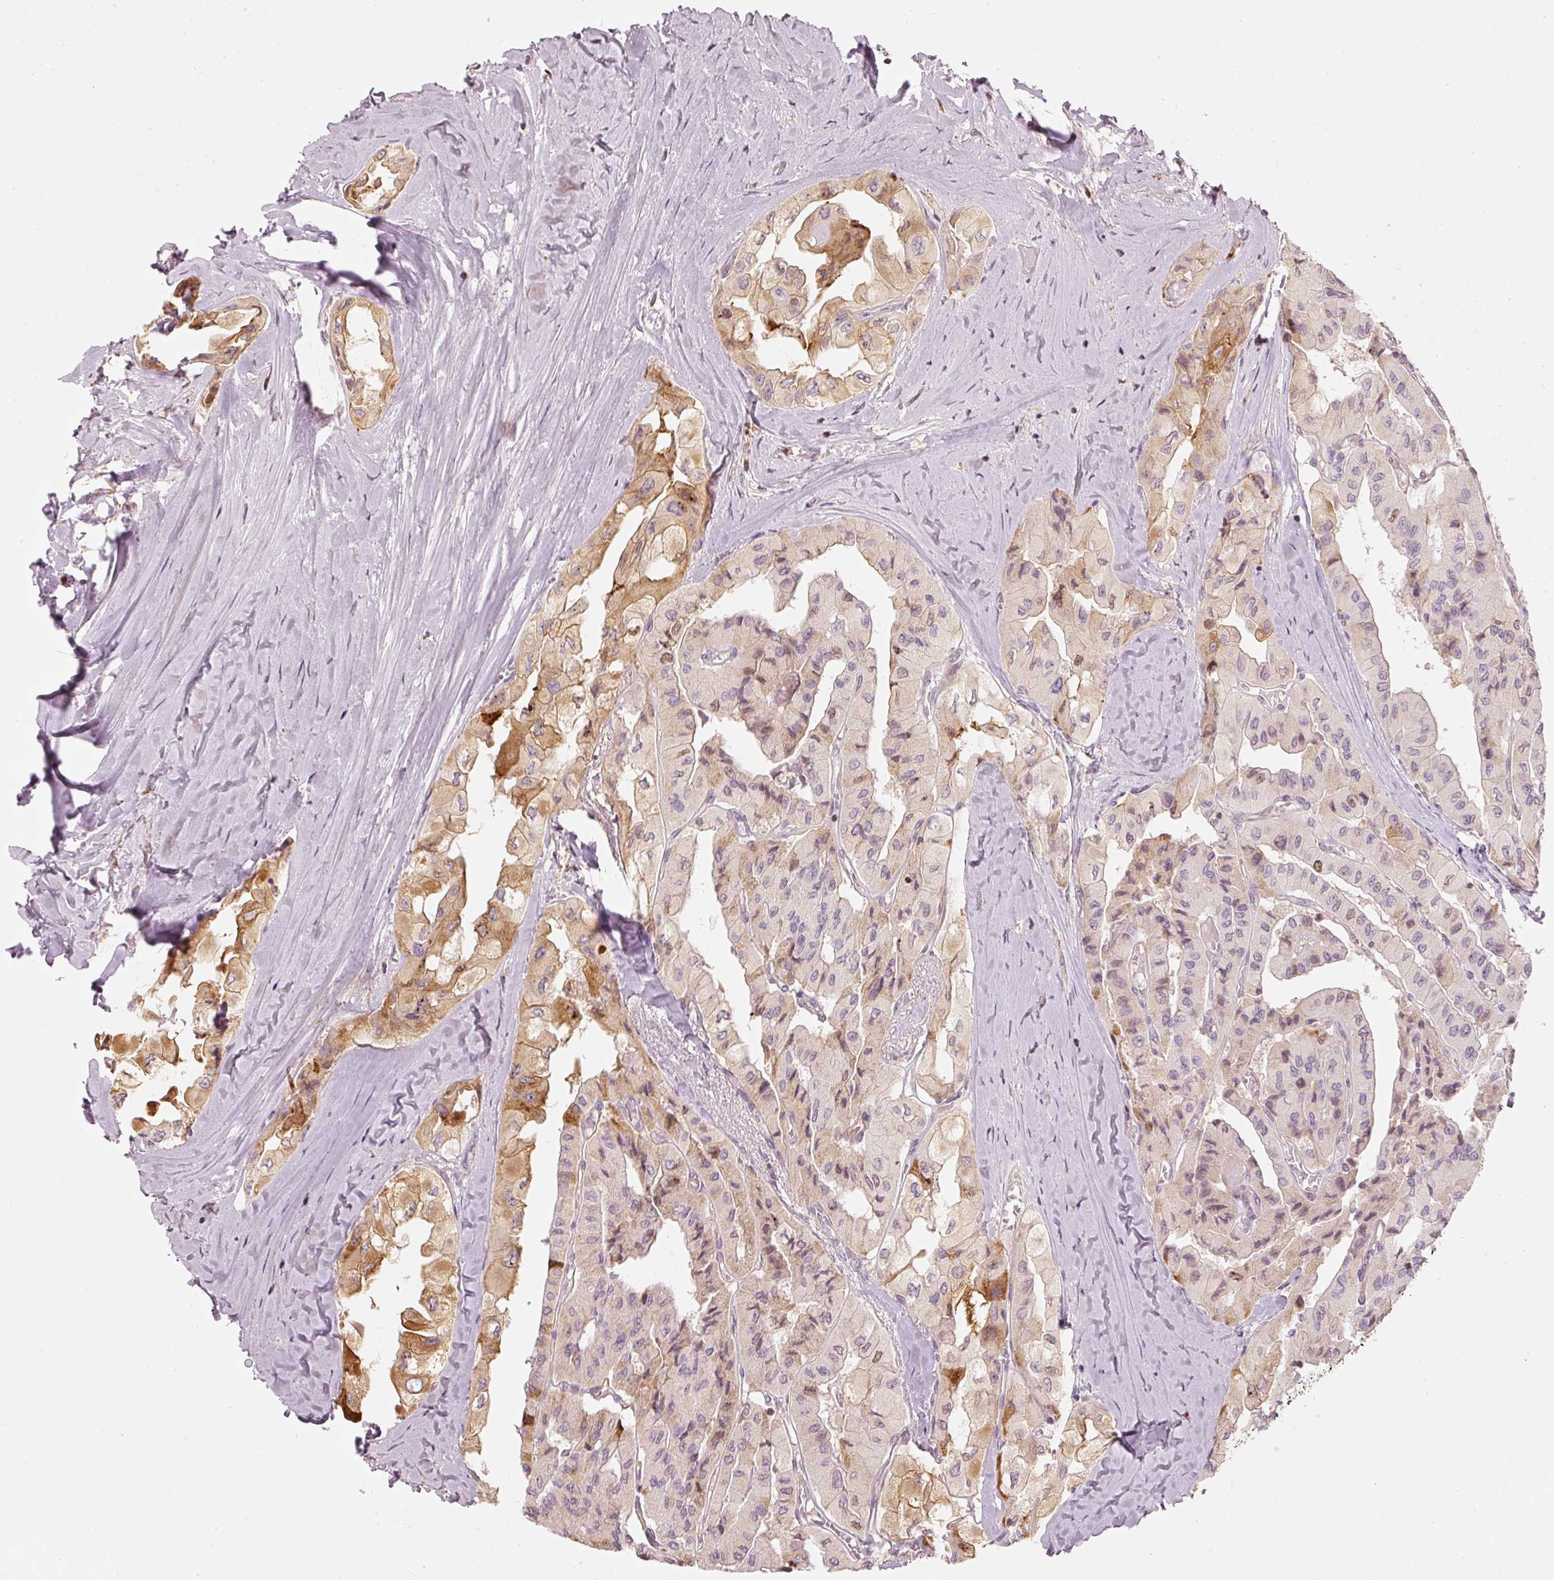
{"staining": {"intensity": "moderate", "quantity": "25%-75%", "location": "cytoplasmic/membranous,nuclear"}, "tissue": "thyroid cancer", "cell_type": "Tumor cells", "image_type": "cancer", "snomed": [{"axis": "morphology", "description": "Normal tissue, NOS"}, {"axis": "morphology", "description": "Papillary adenocarcinoma, NOS"}, {"axis": "topography", "description": "Thyroid gland"}], "caption": "Moderate cytoplasmic/membranous and nuclear expression is identified in about 25%-75% of tumor cells in thyroid papillary adenocarcinoma. Using DAB (brown) and hematoxylin (blue) stains, captured at high magnification using brightfield microscopy.", "gene": "TREX2", "patient": {"sex": "female", "age": 59}}